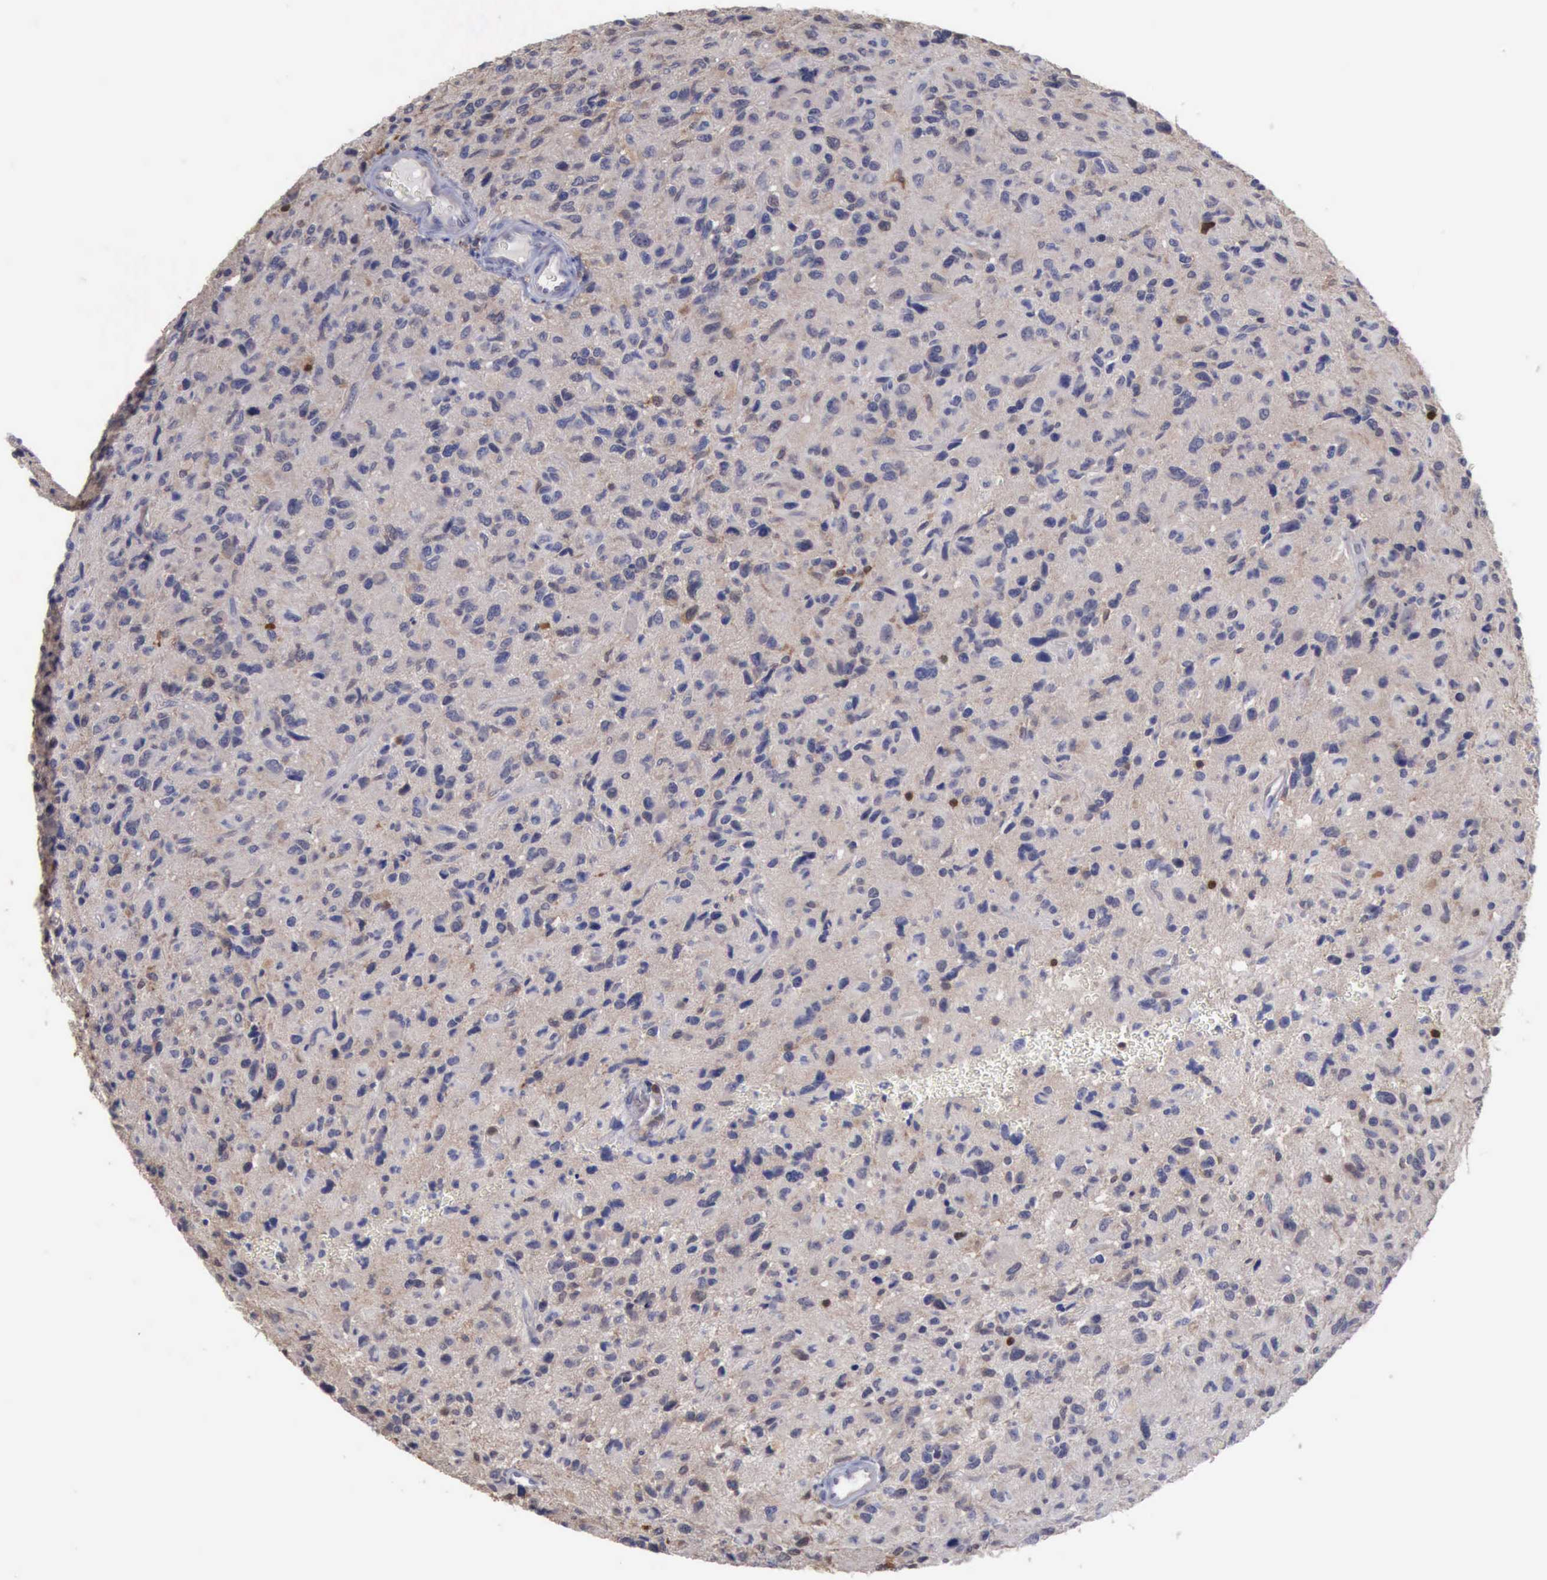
{"staining": {"intensity": "negative", "quantity": "none", "location": "none"}, "tissue": "glioma", "cell_type": "Tumor cells", "image_type": "cancer", "snomed": [{"axis": "morphology", "description": "Glioma, malignant, High grade"}, {"axis": "topography", "description": "Brain"}], "caption": "An IHC photomicrograph of glioma is shown. There is no staining in tumor cells of glioma. The staining was performed using DAB to visualize the protein expression in brown, while the nuclei were stained in blue with hematoxylin (Magnification: 20x).", "gene": "STAT1", "patient": {"sex": "female", "age": 60}}